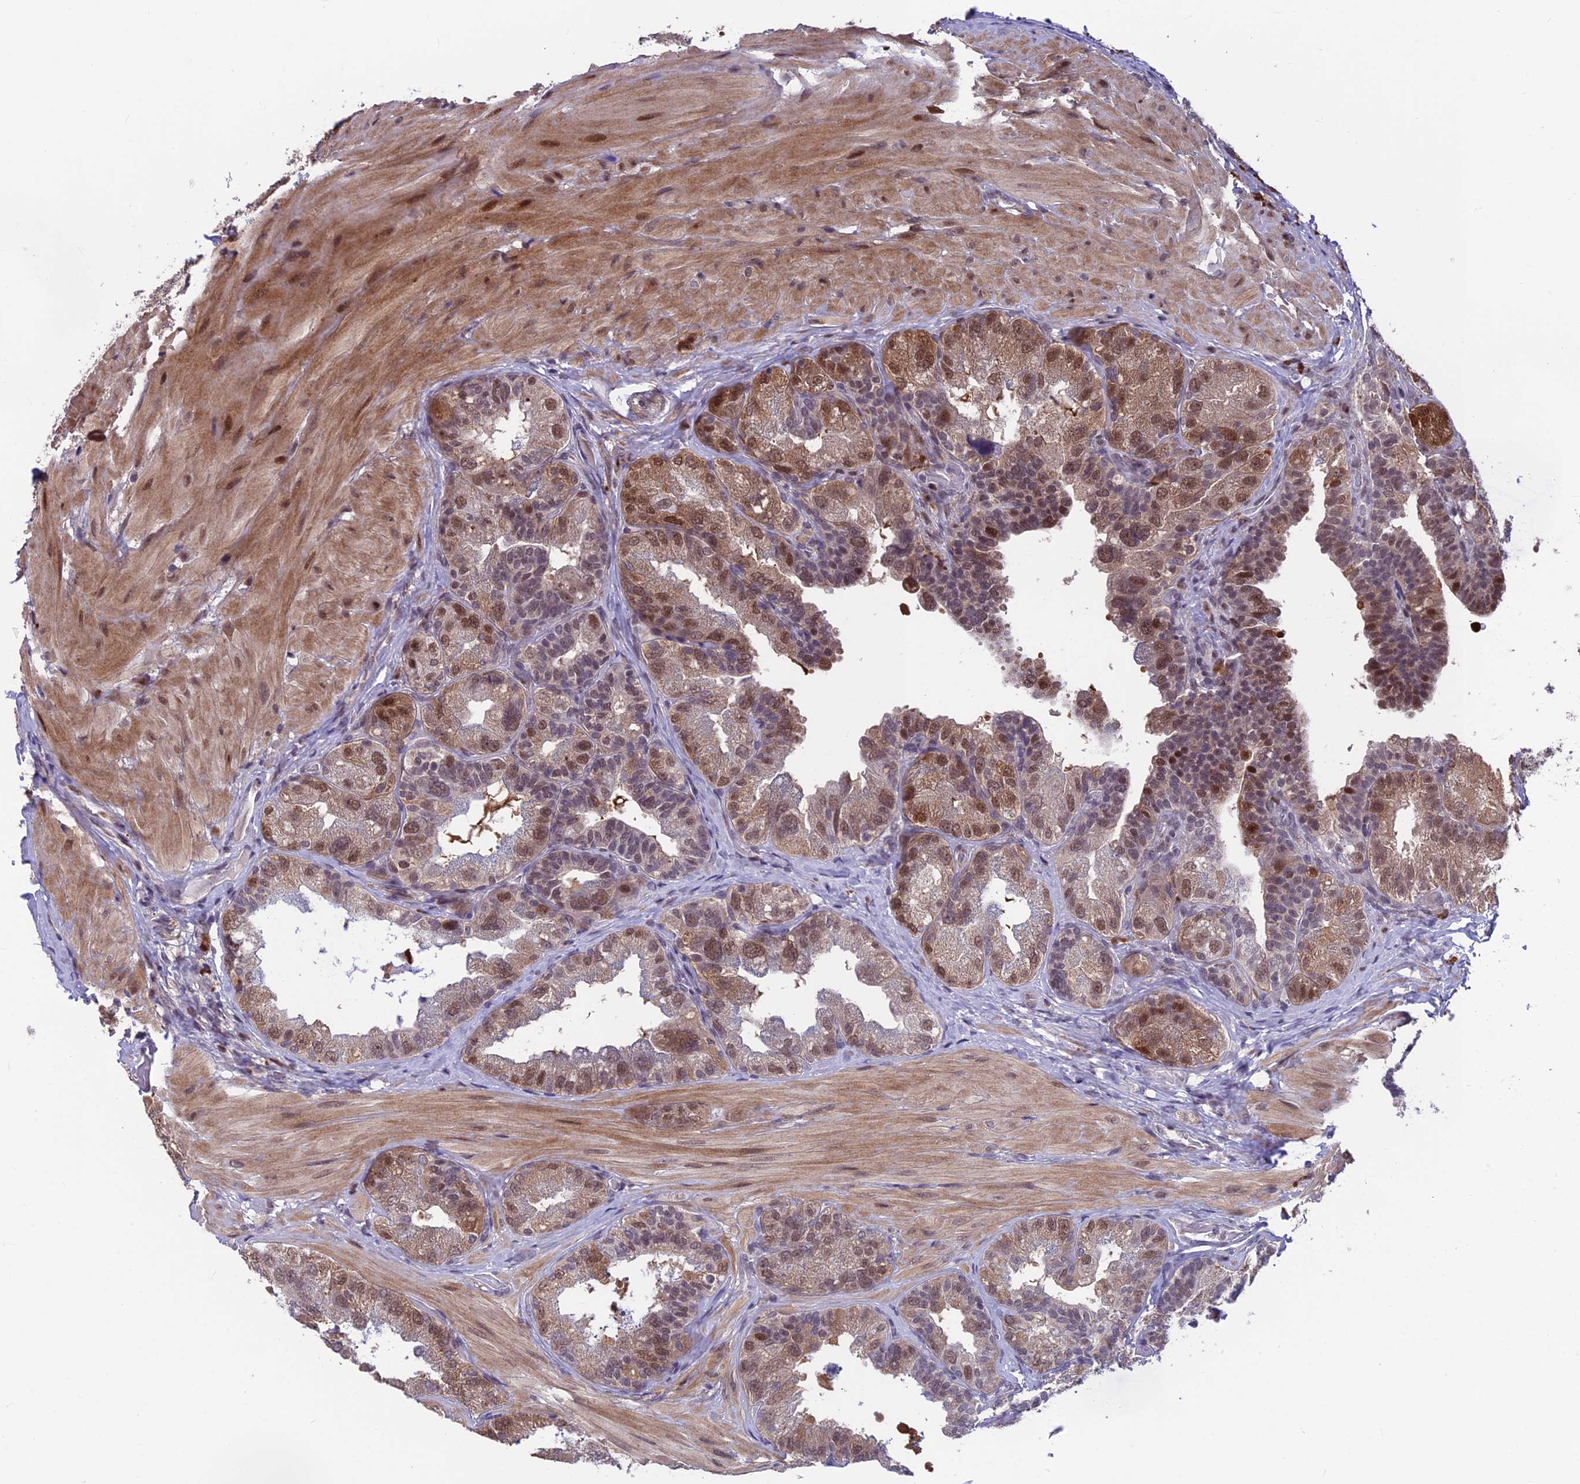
{"staining": {"intensity": "strong", "quantity": "25%-75%", "location": "cytoplasmic/membranous,nuclear"}, "tissue": "seminal vesicle", "cell_type": "Glandular cells", "image_type": "normal", "snomed": [{"axis": "morphology", "description": "Normal tissue, NOS"}, {"axis": "topography", "description": "Seminal veicle"}, {"axis": "topography", "description": "Peripheral nerve tissue"}], "caption": "Seminal vesicle stained with a brown dye reveals strong cytoplasmic/membranous,nuclear positive expression in approximately 25%-75% of glandular cells.", "gene": "KIAA1191", "patient": {"sex": "male", "age": 63}}